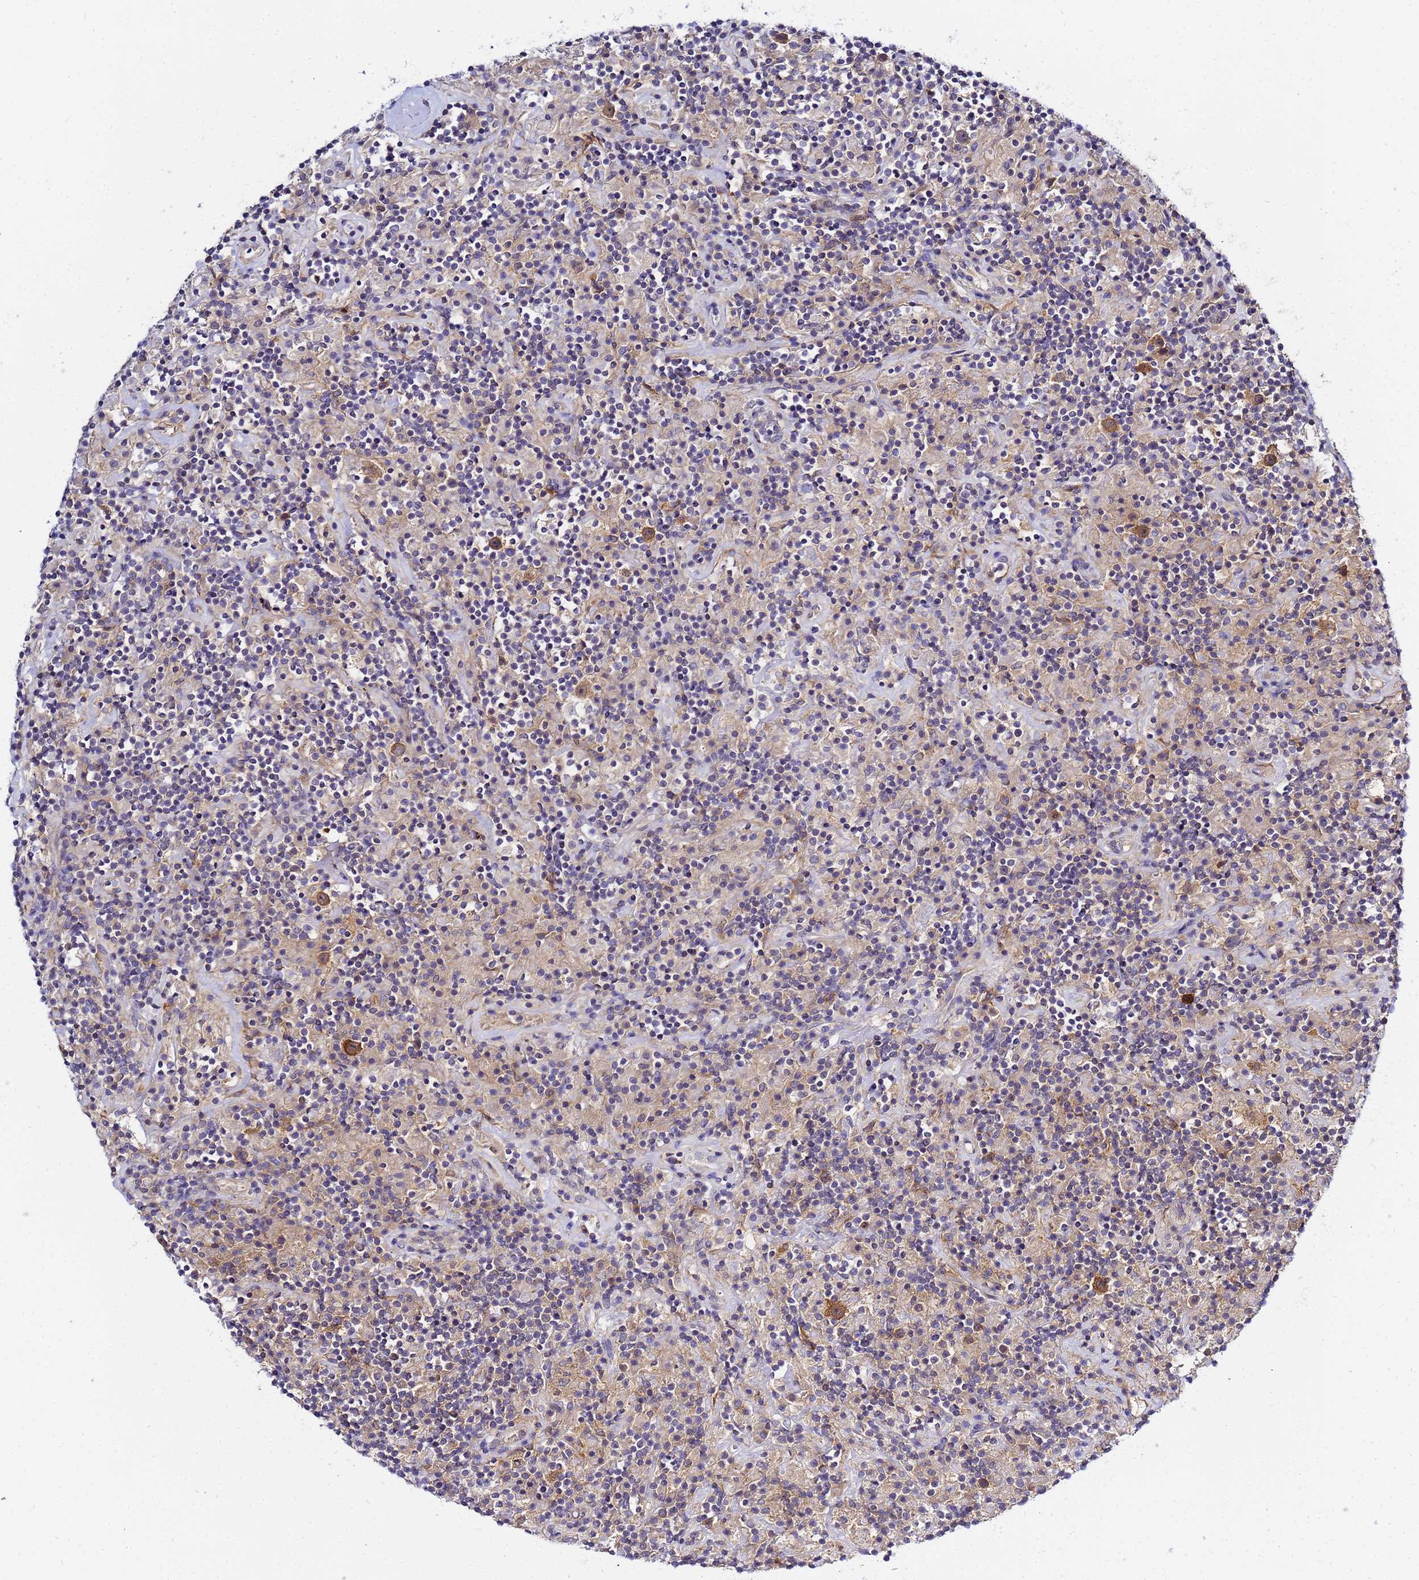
{"staining": {"intensity": "strong", "quantity": ">75%", "location": "cytoplasmic/membranous"}, "tissue": "lymphoma", "cell_type": "Tumor cells", "image_type": "cancer", "snomed": [{"axis": "morphology", "description": "Hodgkin's disease, NOS"}, {"axis": "topography", "description": "Lymph node"}], "caption": "Brown immunohistochemical staining in human Hodgkin's disease shows strong cytoplasmic/membranous staining in approximately >75% of tumor cells.", "gene": "LENG1", "patient": {"sex": "male", "age": 70}}